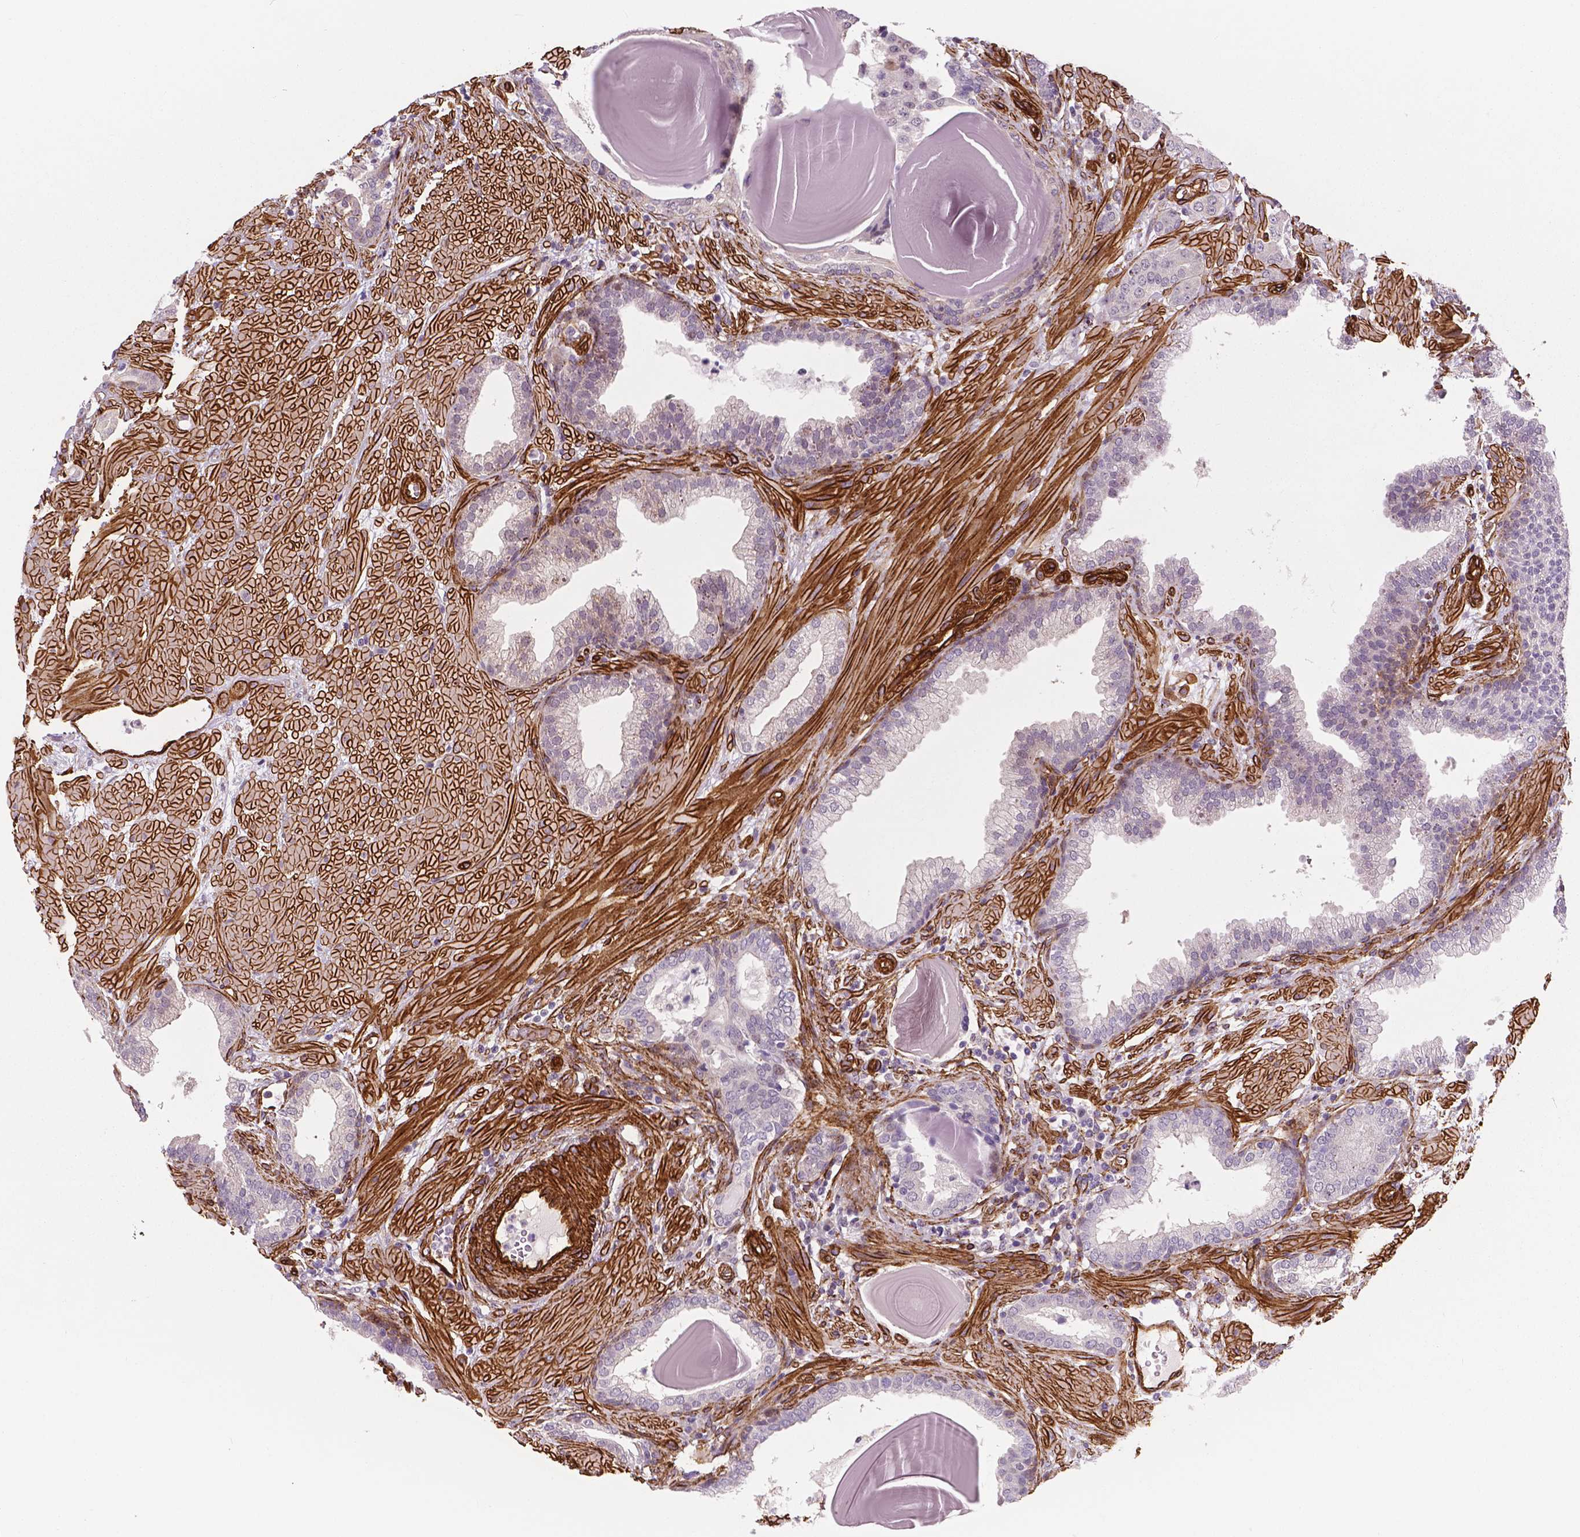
{"staining": {"intensity": "negative", "quantity": "none", "location": "none"}, "tissue": "prostate cancer", "cell_type": "Tumor cells", "image_type": "cancer", "snomed": [{"axis": "morphology", "description": "Adenocarcinoma, Low grade"}, {"axis": "topography", "description": "Prostate"}], "caption": "Immunohistochemistry (IHC) of prostate cancer demonstrates no staining in tumor cells. The staining is performed using DAB (3,3'-diaminobenzidine) brown chromogen with nuclei counter-stained in using hematoxylin.", "gene": "EGFL8", "patient": {"sex": "male", "age": 57}}